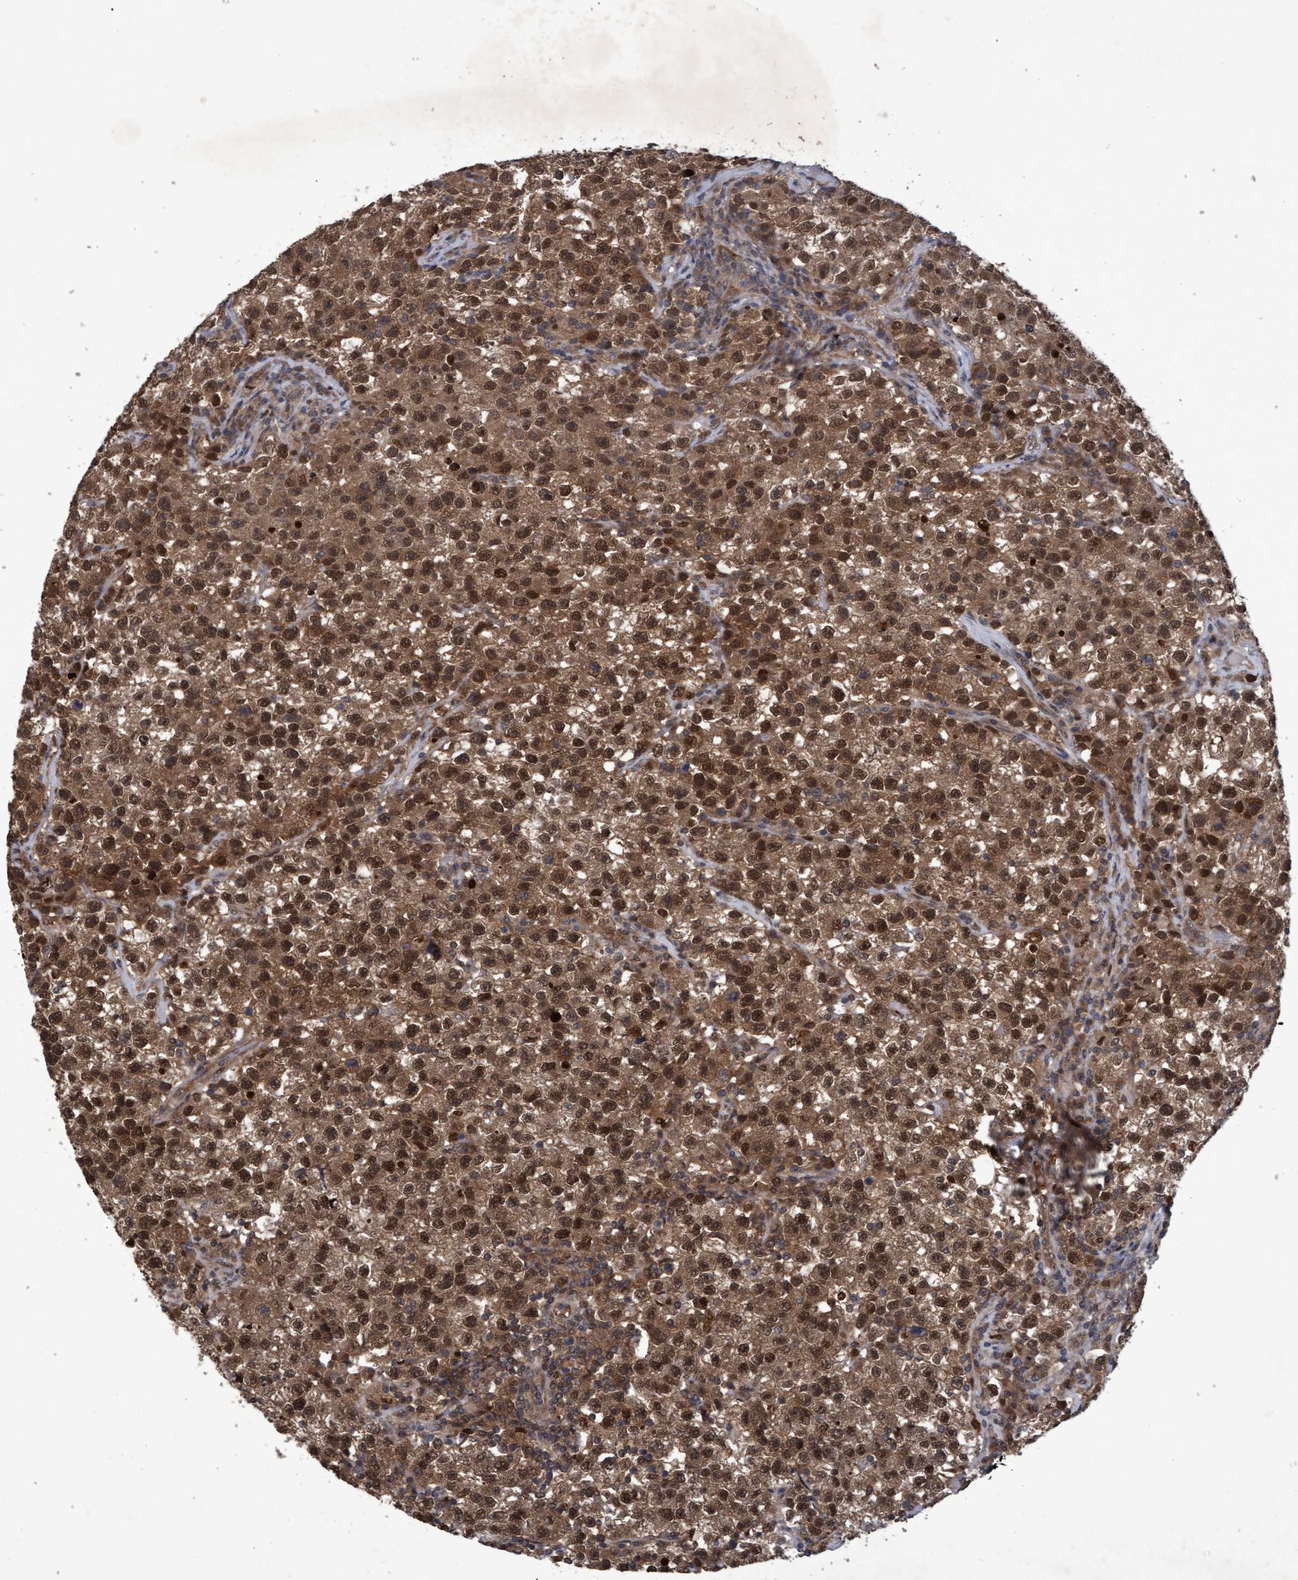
{"staining": {"intensity": "strong", "quantity": ">75%", "location": "cytoplasmic/membranous,nuclear"}, "tissue": "testis cancer", "cell_type": "Tumor cells", "image_type": "cancer", "snomed": [{"axis": "morphology", "description": "Seminoma, NOS"}, {"axis": "topography", "description": "Testis"}], "caption": "Tumor cells reveal high levels of strong cytoplasmic/membranous and nuclear expression in about >75% of cells in human seminoma (testis).", "gene": "PSMB6", "patient": {"sex": "male", "age": 22}}